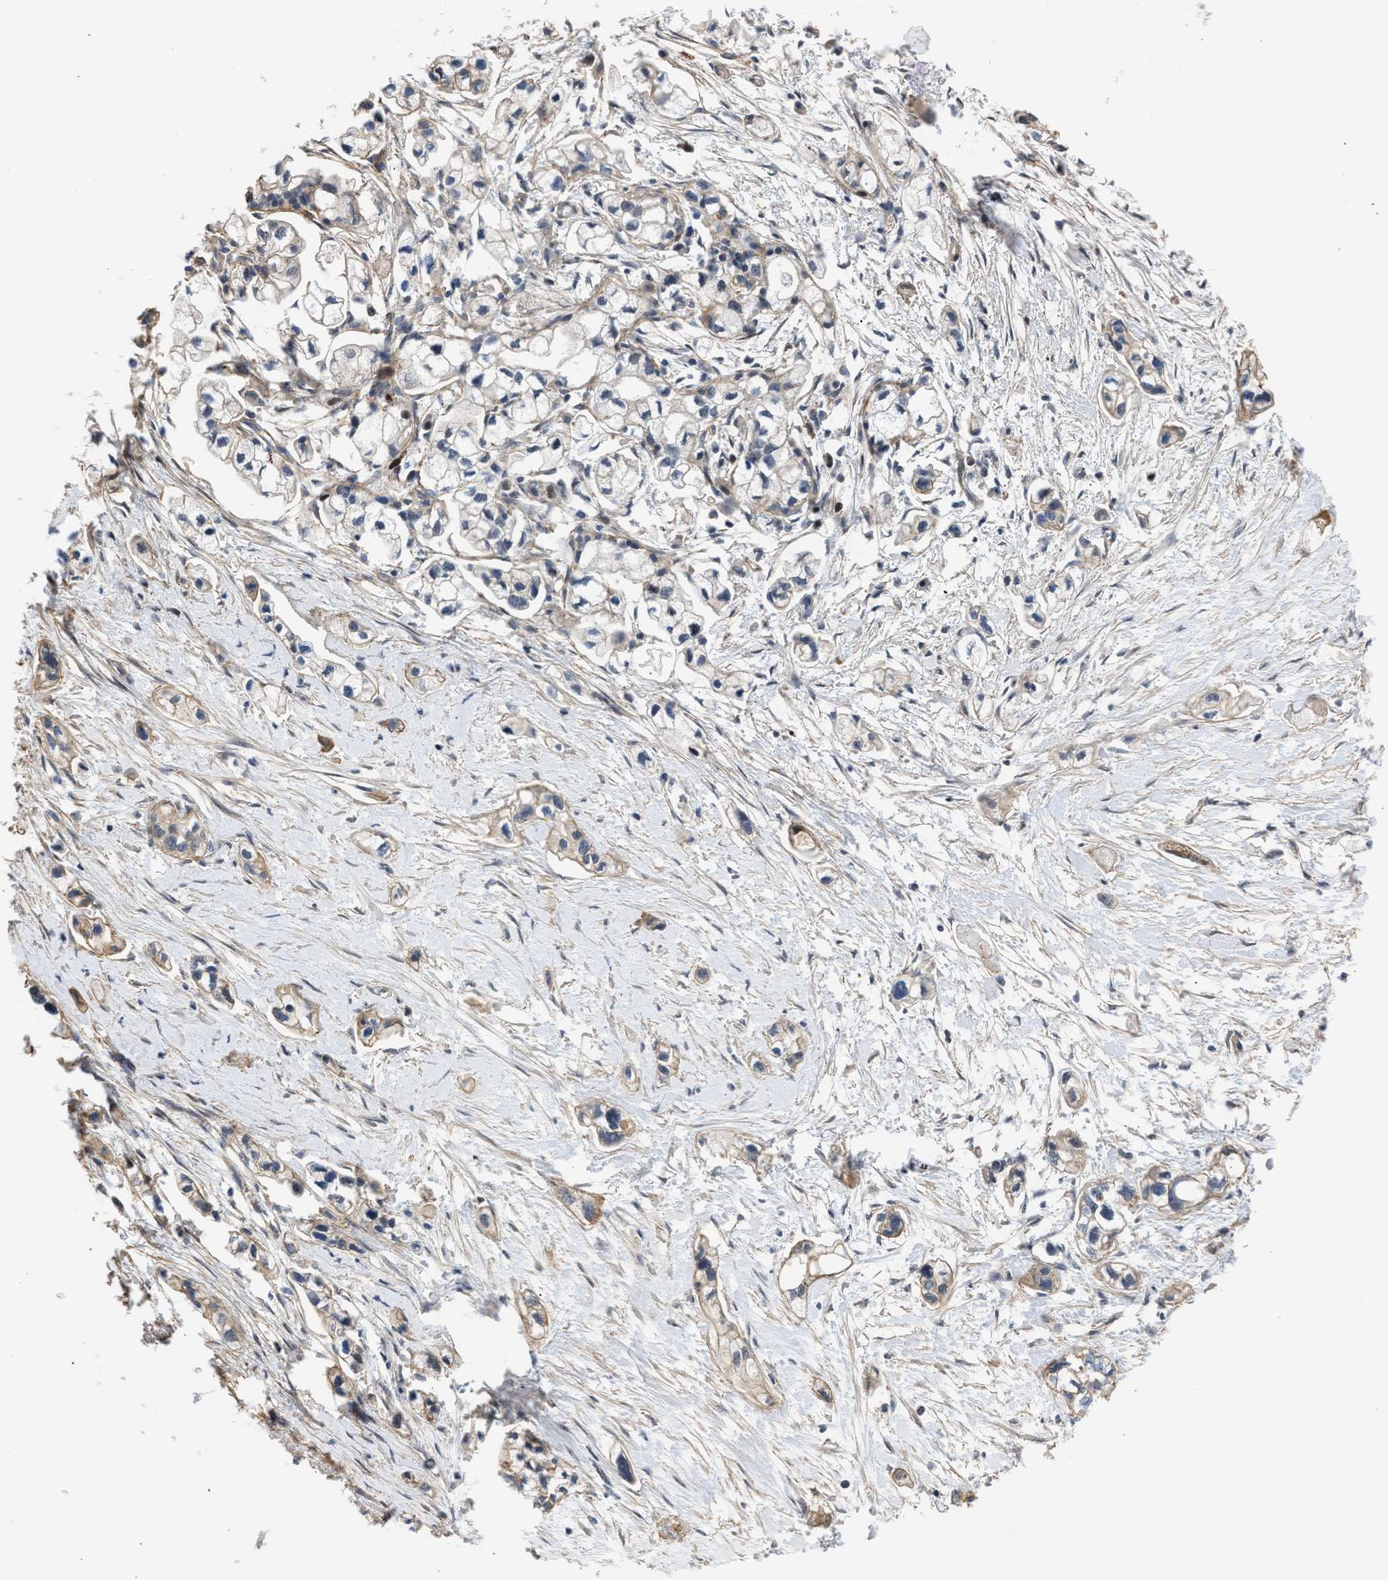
{"staining": {"intensity": "weak", "quantity": "<25%", "location": "cytoplasmic/membranous"}, "tissue": "pancreatic cancer", "cell_type": "Tumor cells", "image_type": "cancer", "snomed": [{"axis": "morphology", "description": "Adenocarcinoma, NOS"}, {"axis": "topography", "description": "Pancreas"}], "caption": "An image of human adenocarcinoma (pancreatic) is negative for staining in tumor cells. (Immunohistochemistry (ihc), brightfield microscopy, high magnification).", "gene": "MAS1L", "patient": {"sex": "male", "age": 74}}